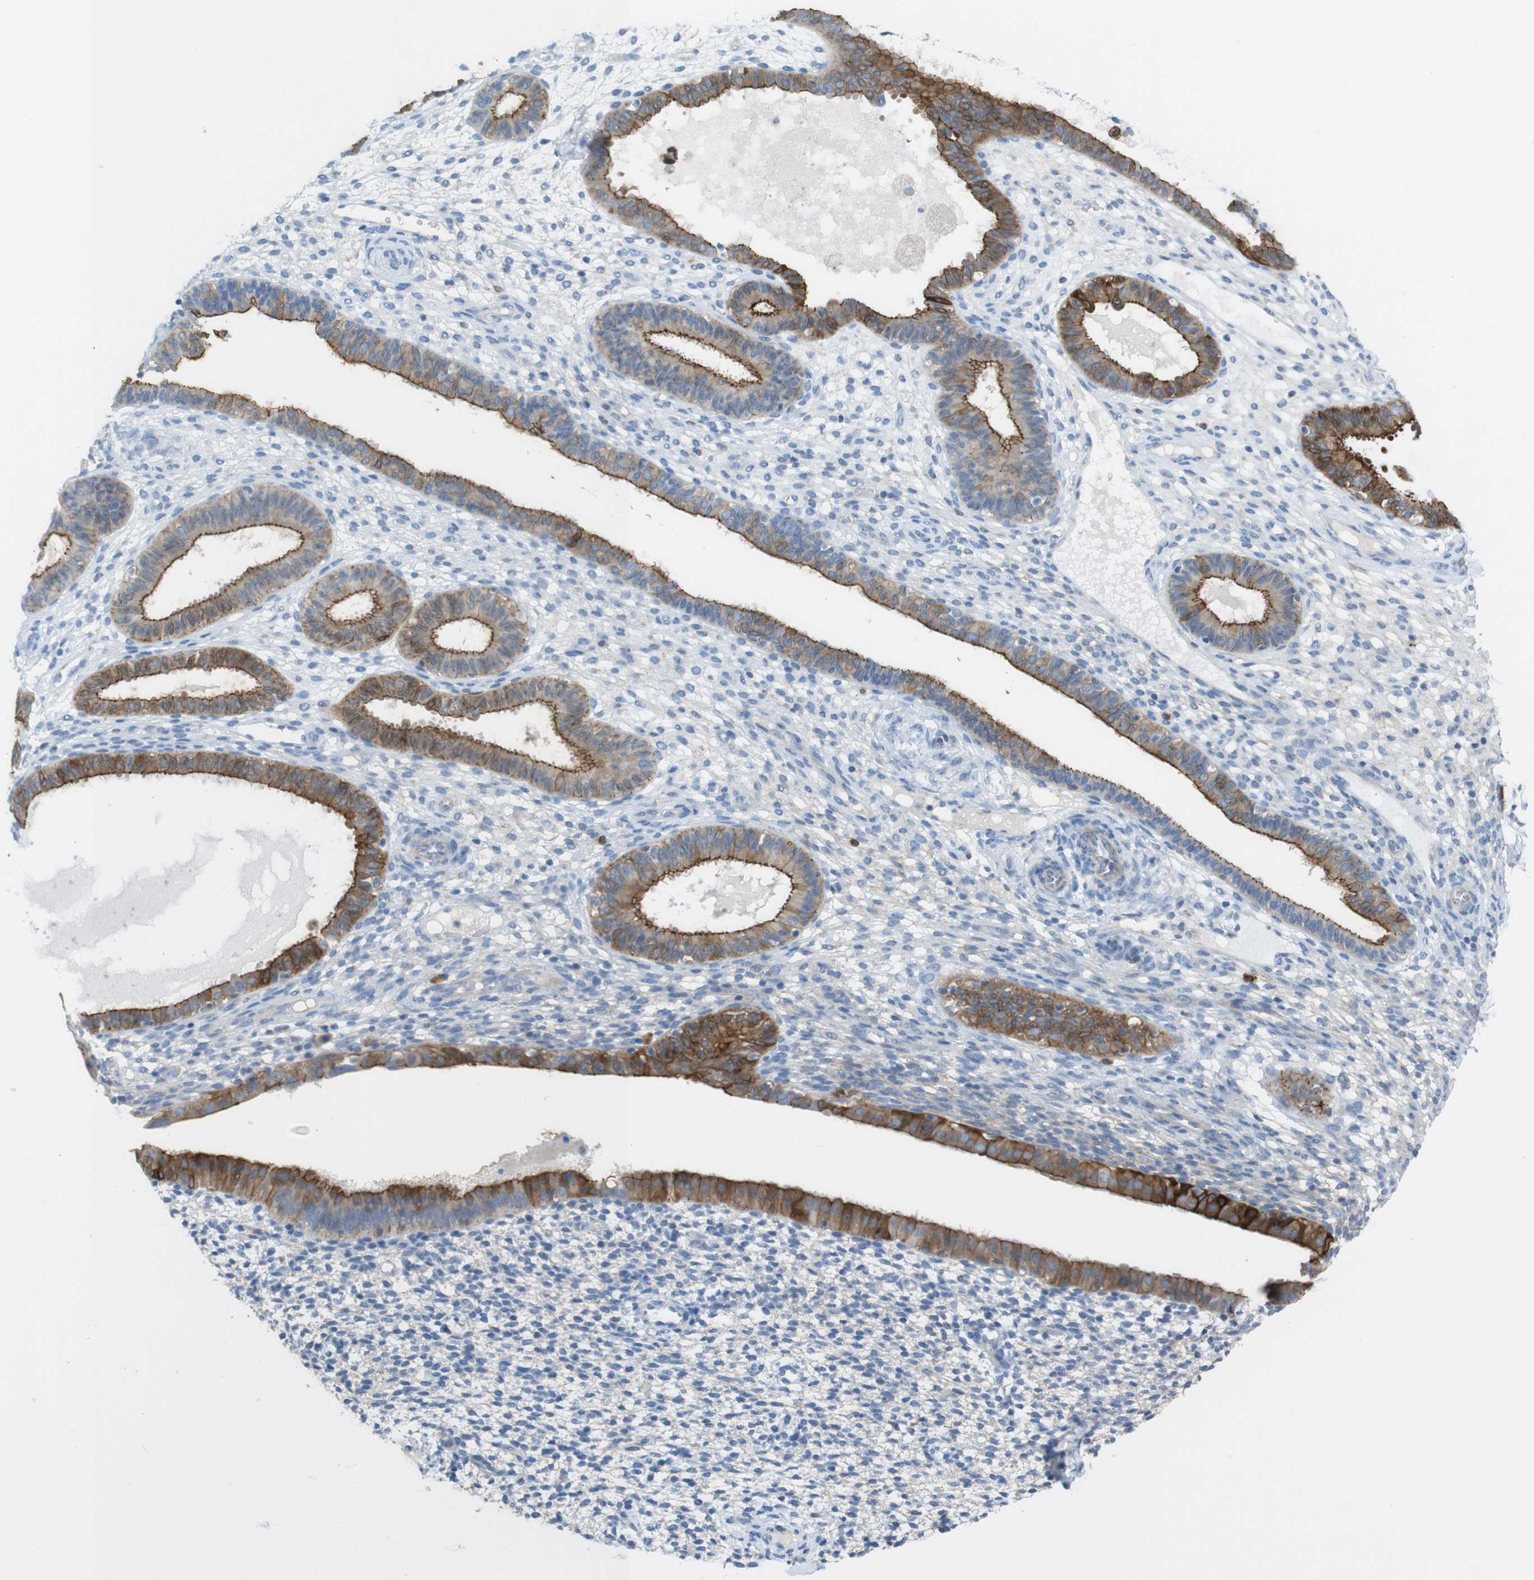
{"staining": {"intensity": "negative", "quantity": "none", "location": "none"}, "tissue": "endometrium", "cell_type": "Cells in endometrial stroma", "image_type": "normal", "snomed": [{"axis": "morphology", "description": "Normal tissue, NOS"}, {"axis": "topography", "description": "Endometrium"}], "caption": "Immunohistochemistry image of normal endometrium stained for a protein (brown), which displays no staining in cells in endometrial stroma. (DAB IHC with hematoxylin counter stain).", "gene": "TJP3", "patient": {"sex": "female", "age": 61}}